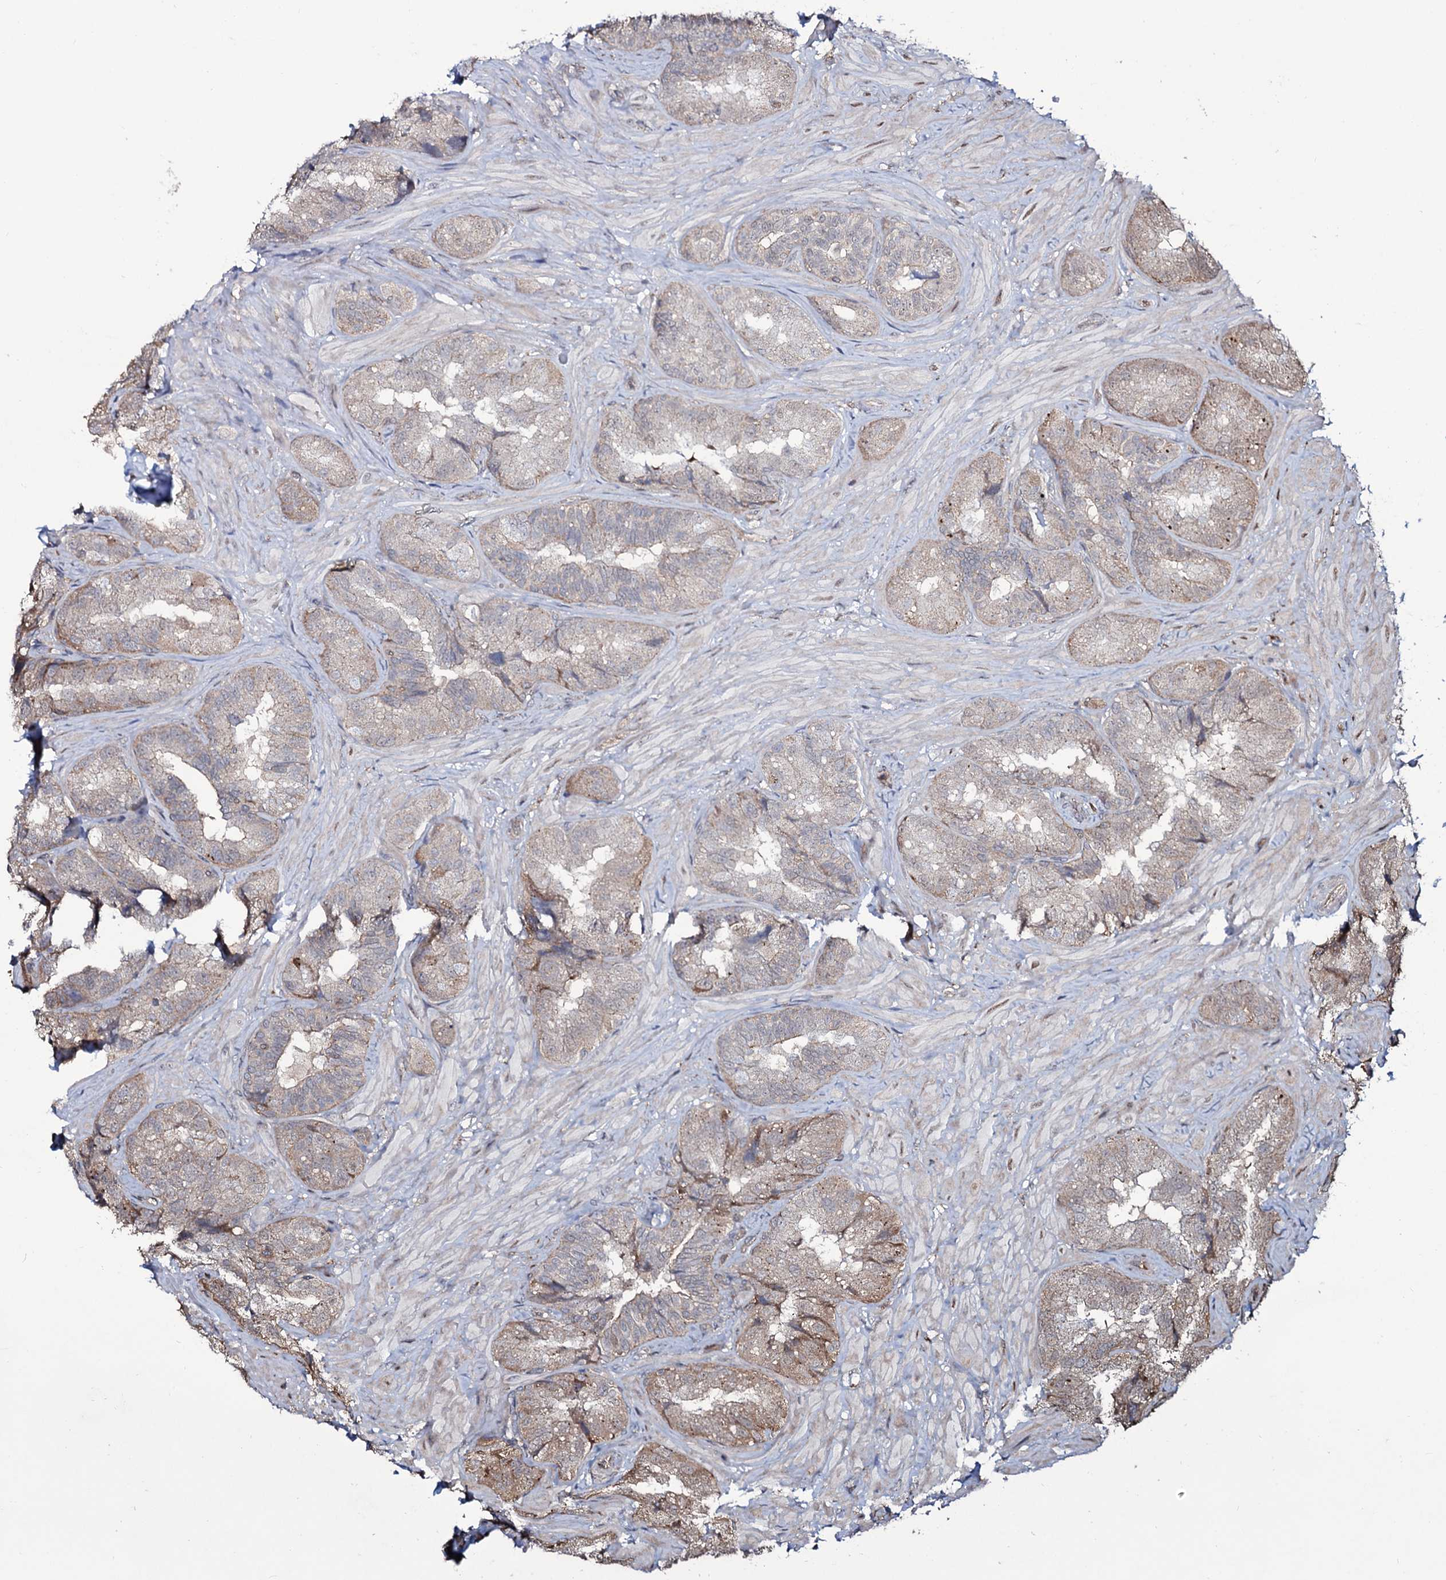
{"staining": {"intensity": "weak", "quantity": "25%-75%", "location": "cytoplasmic/membranous"}, "tissue": "seminal vesicle", "cell_type": "Glandular cells", "image_type": "normal", "snomed": [{"axis": "morphology", "description": "Normal tissue, NOS"}, {"axis": "topography", "description": "Prostate and seminal vesicle, NOS"}, {"axis": "topography", "description": "Prostate"}, {"axis": "topography", "description": "Seminal veicle"}], "caption": "The histopathology image reveals a brown stain indicating the presence of a protein in the cytoplasmic/membranous of glandular cells in seminal vesicle. (DAB (3,3'-diaminobenzidine) = brown stain, brightfield microscopy at high magnification).", "gene": "COG6", "patient": {"sex": "male", "age": 67}}